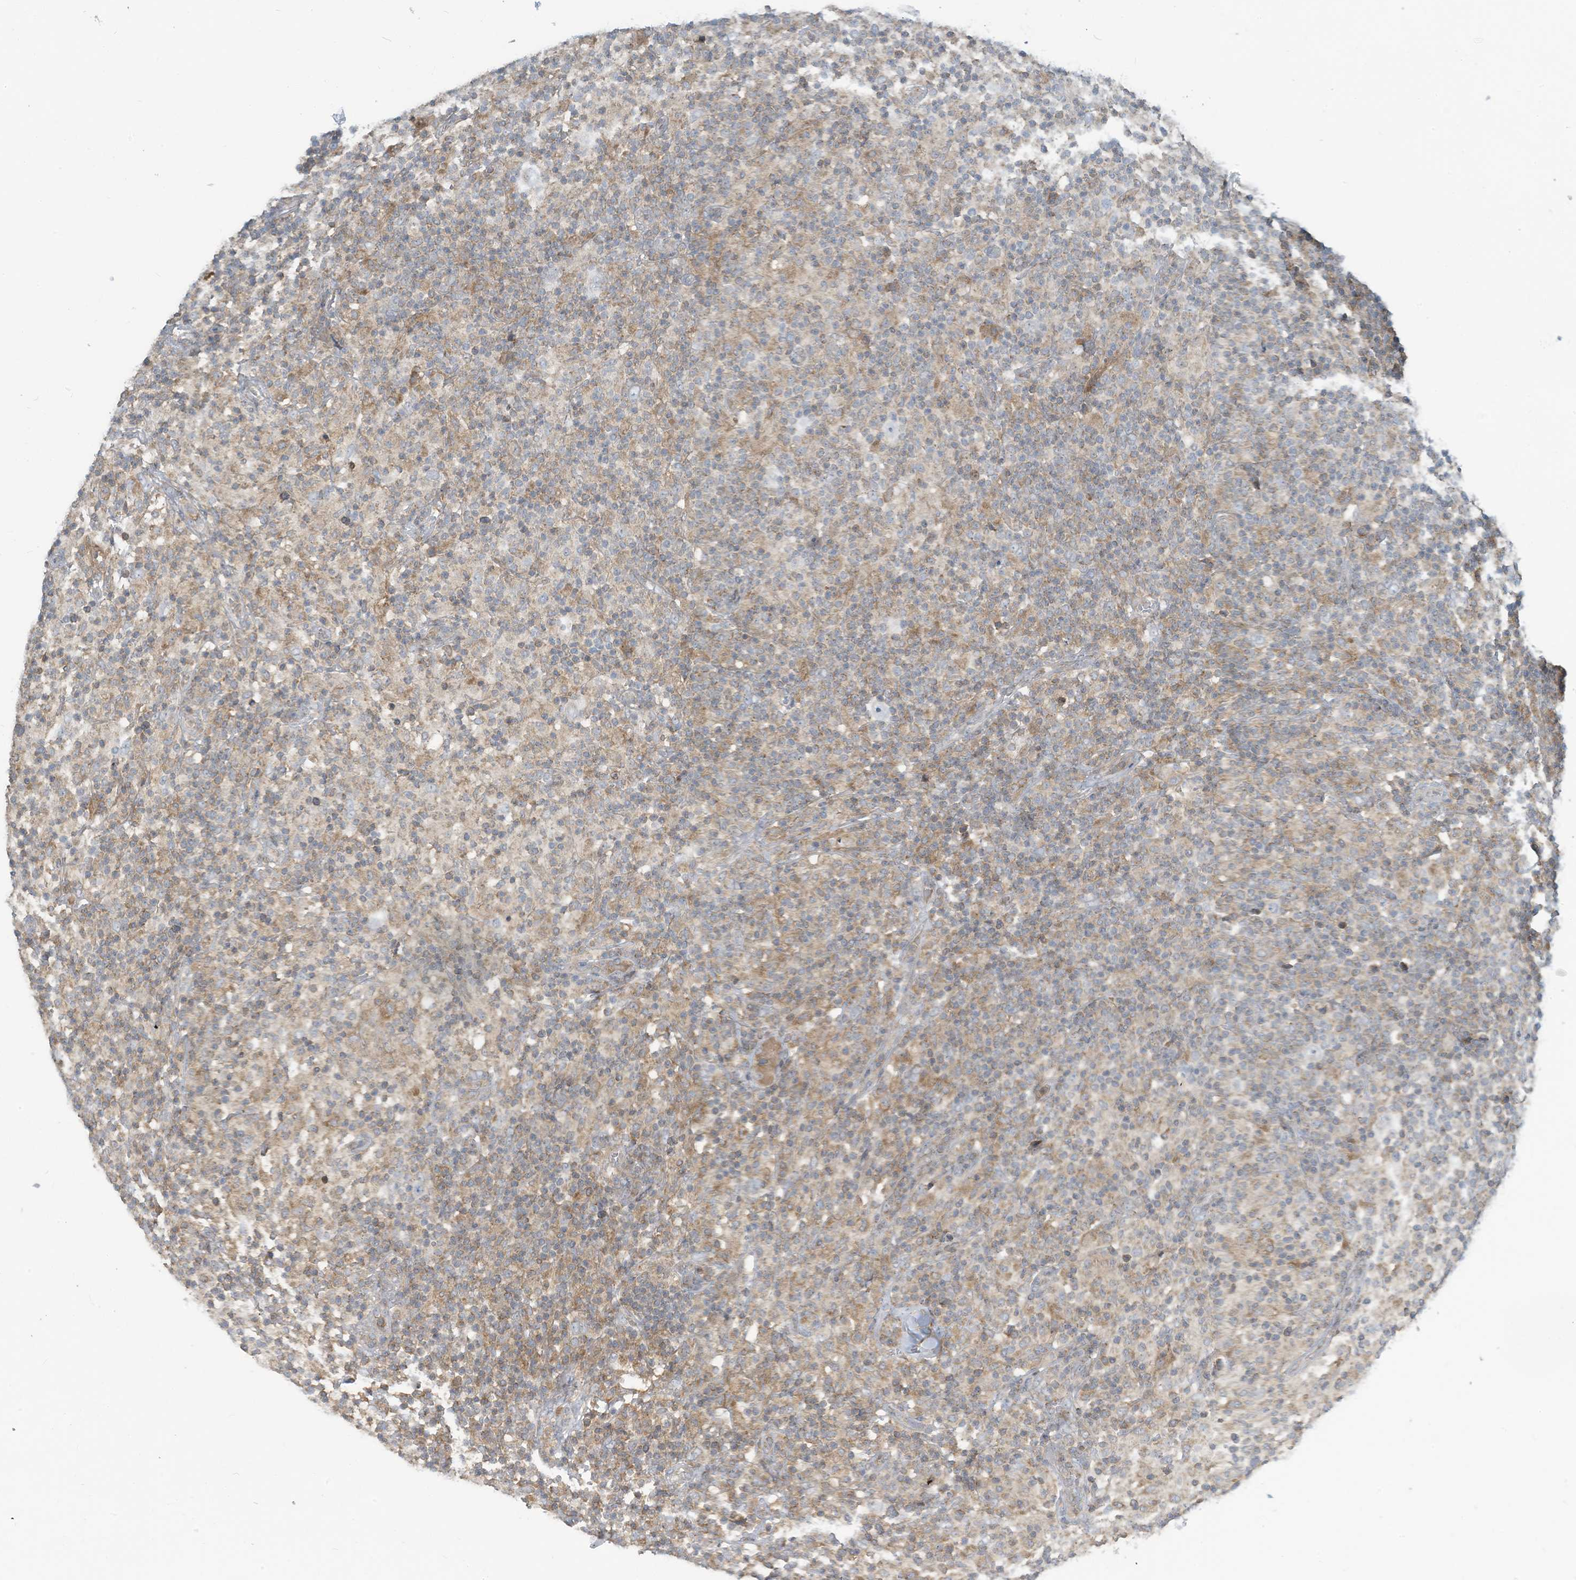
{"staining": {"intensity": "negative", "quantity": "none", "location": "none"}, "tissue": "lymphoma", "cell_type": "Tumor cells", "image_type": "cancer", "snomed": [{"axis": "morphology", "description": "Hodgkin's disease, NOS"}, {"axis": "topography", "description": "Lymph node"}], "caption": "Photomicrograph shows no protein staining in tumor cells of lymphoma tissue. (DAB (3,3'-diaminobenzidine) IHC with hematoxylin counter stain).", "gene": "PARVG", "patient": {"sex": "male", "age": 70}}